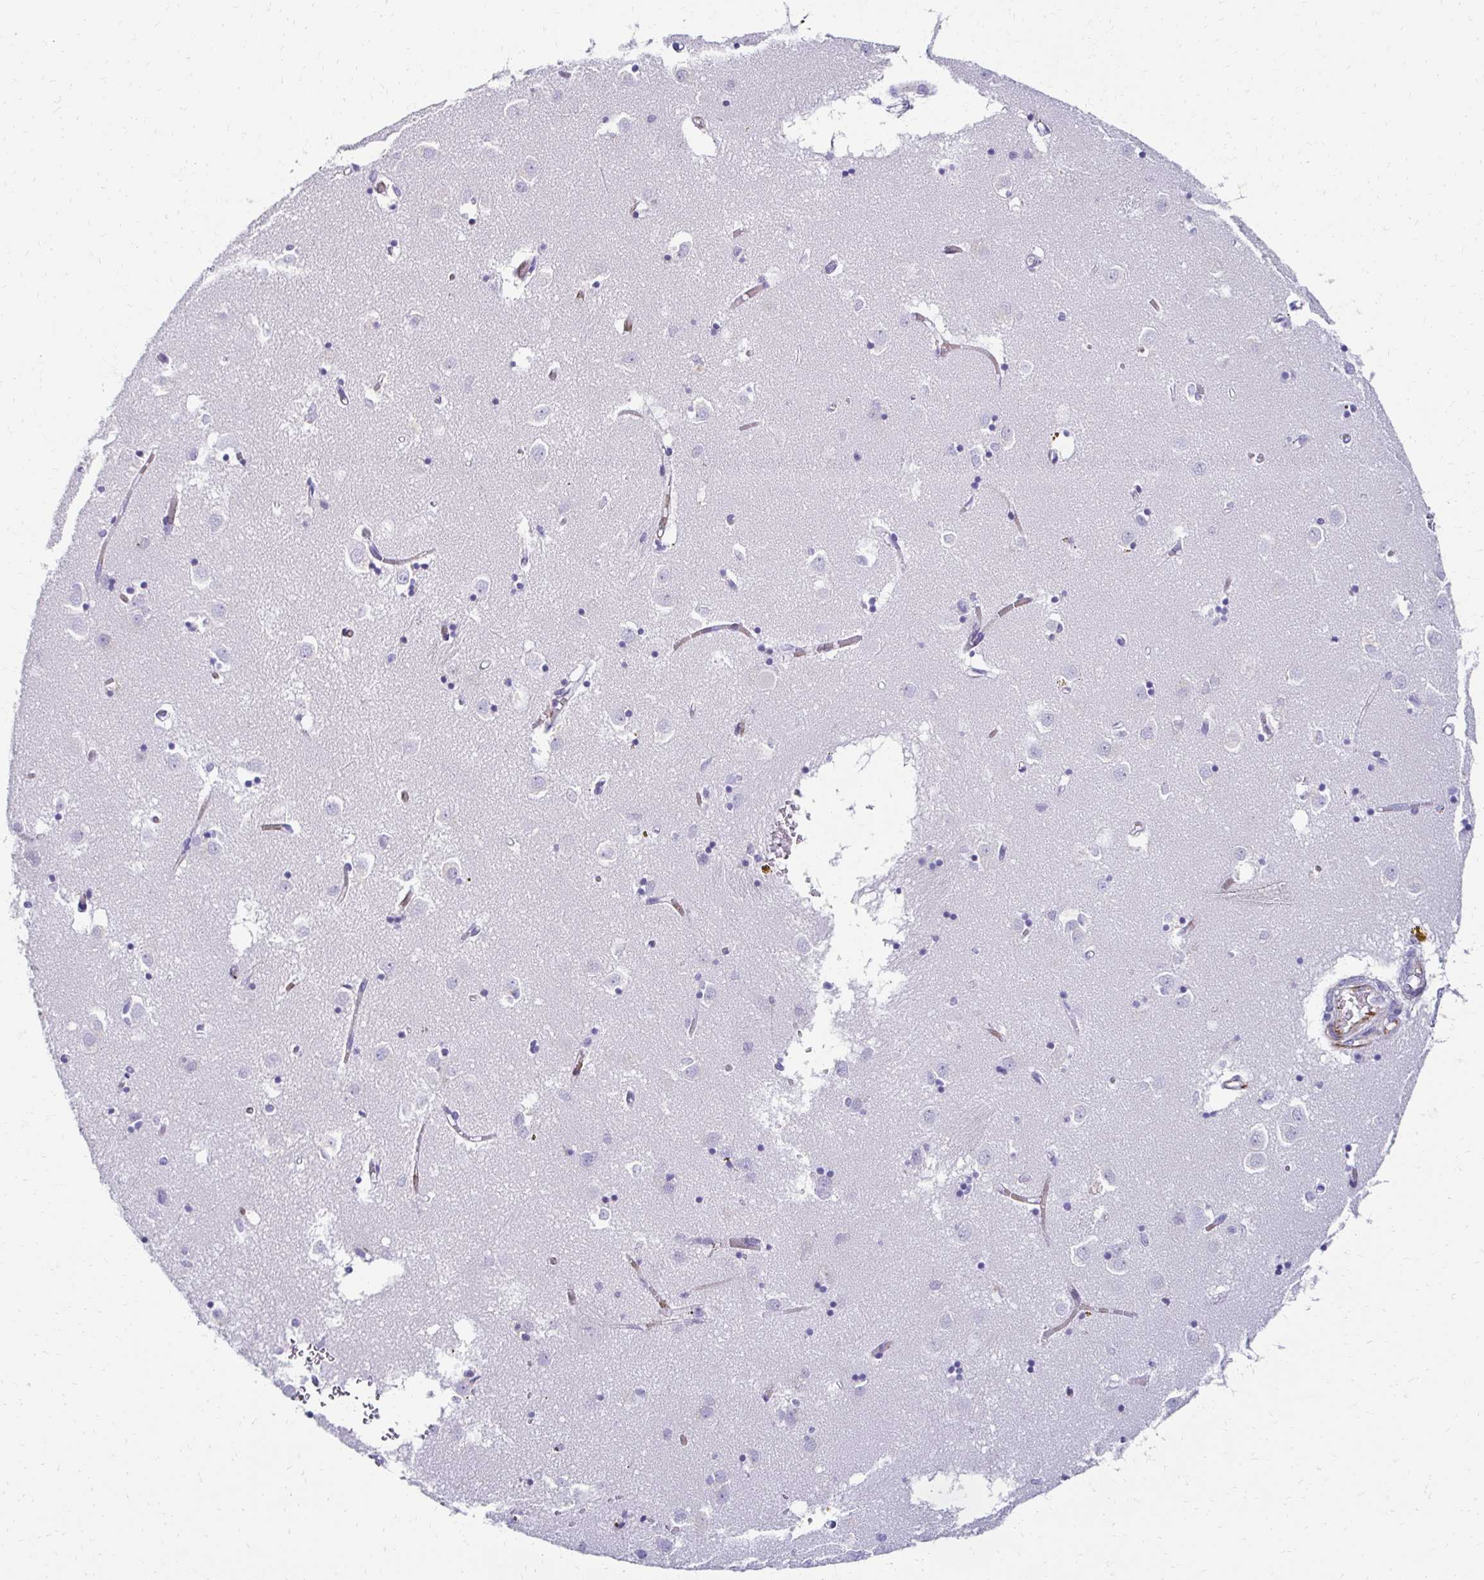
{"staining": {"intensity": "negative", "quantity": "none", "location": "none"}, "tissue": "caudate", "cell_type": "Glial cells", "image_type": "normal", "snomed": [{"axis": "morphology", "description": "Normal tissue, NOS"}, {"axis": "topography", "description": "Lateral ventricle wall"}], "caption": "High power microscopy photomicrograph of an immunohistochemistry (IHC) image of unremarkable caudate, revealing no significant expression in glial cells. (DAB immunohistochemistry with hematoxylin counter stain).", "gene": "TMEM54", "patient": {"sex": "male", "age": 70}}